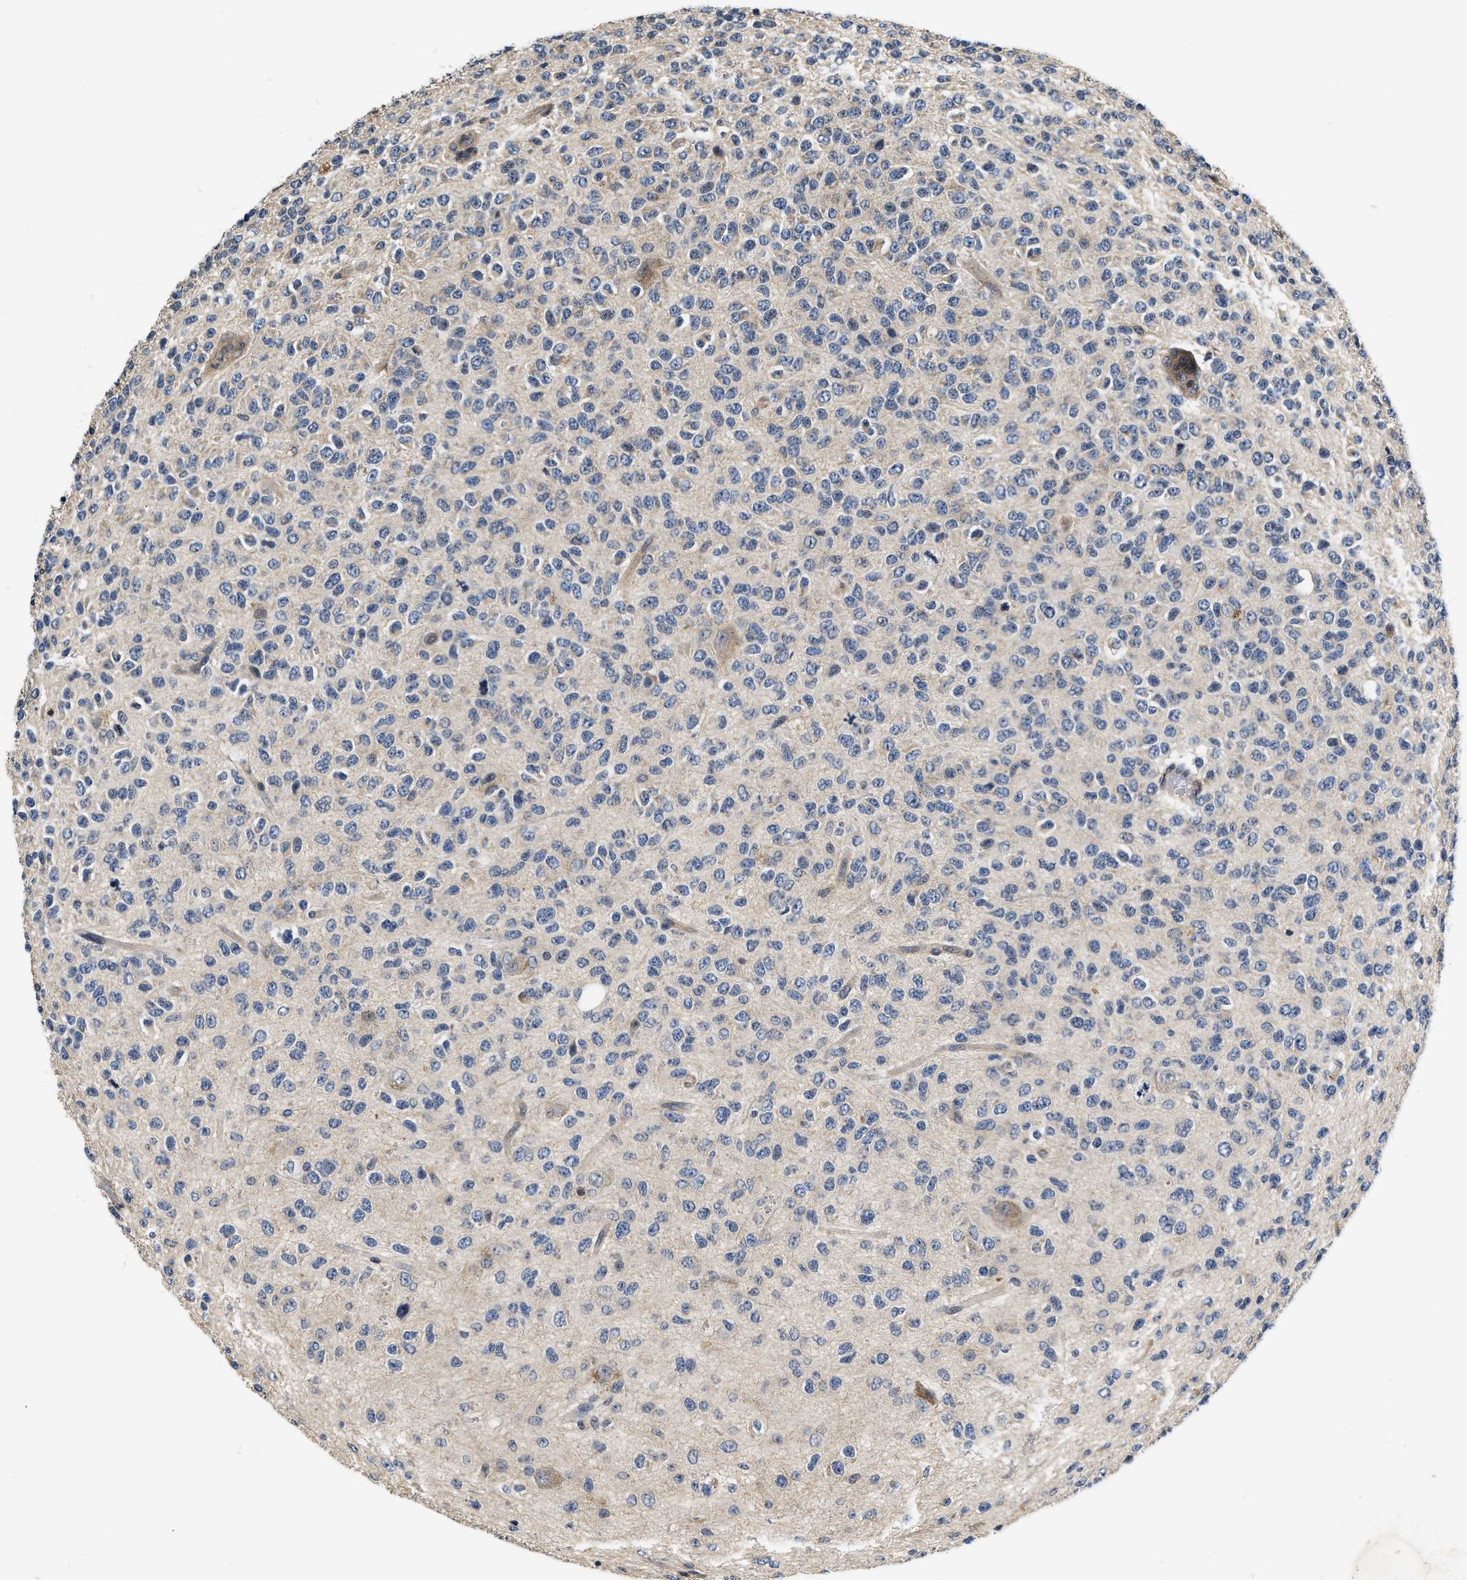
{"staining": {"intensity": "negative", "quantity": "none", "location": "none"}, "tissue": "glioma", "cell_type": "Tumor cells", "image_type": "cancer", "snomed": [{"axis": "morphology", "description": "Glioma, malignant, High grade"}, {"axis": "topography", "description": "pancreas cauda"}], "caption": "This is a micrograph of immunohistochemistry (IHC) staining of glioma, which shows no expression in tumor cells. Nuclei are stained in blue.", "gene": "HMGCR", "patient": {"sex": "male", "age": 60}}